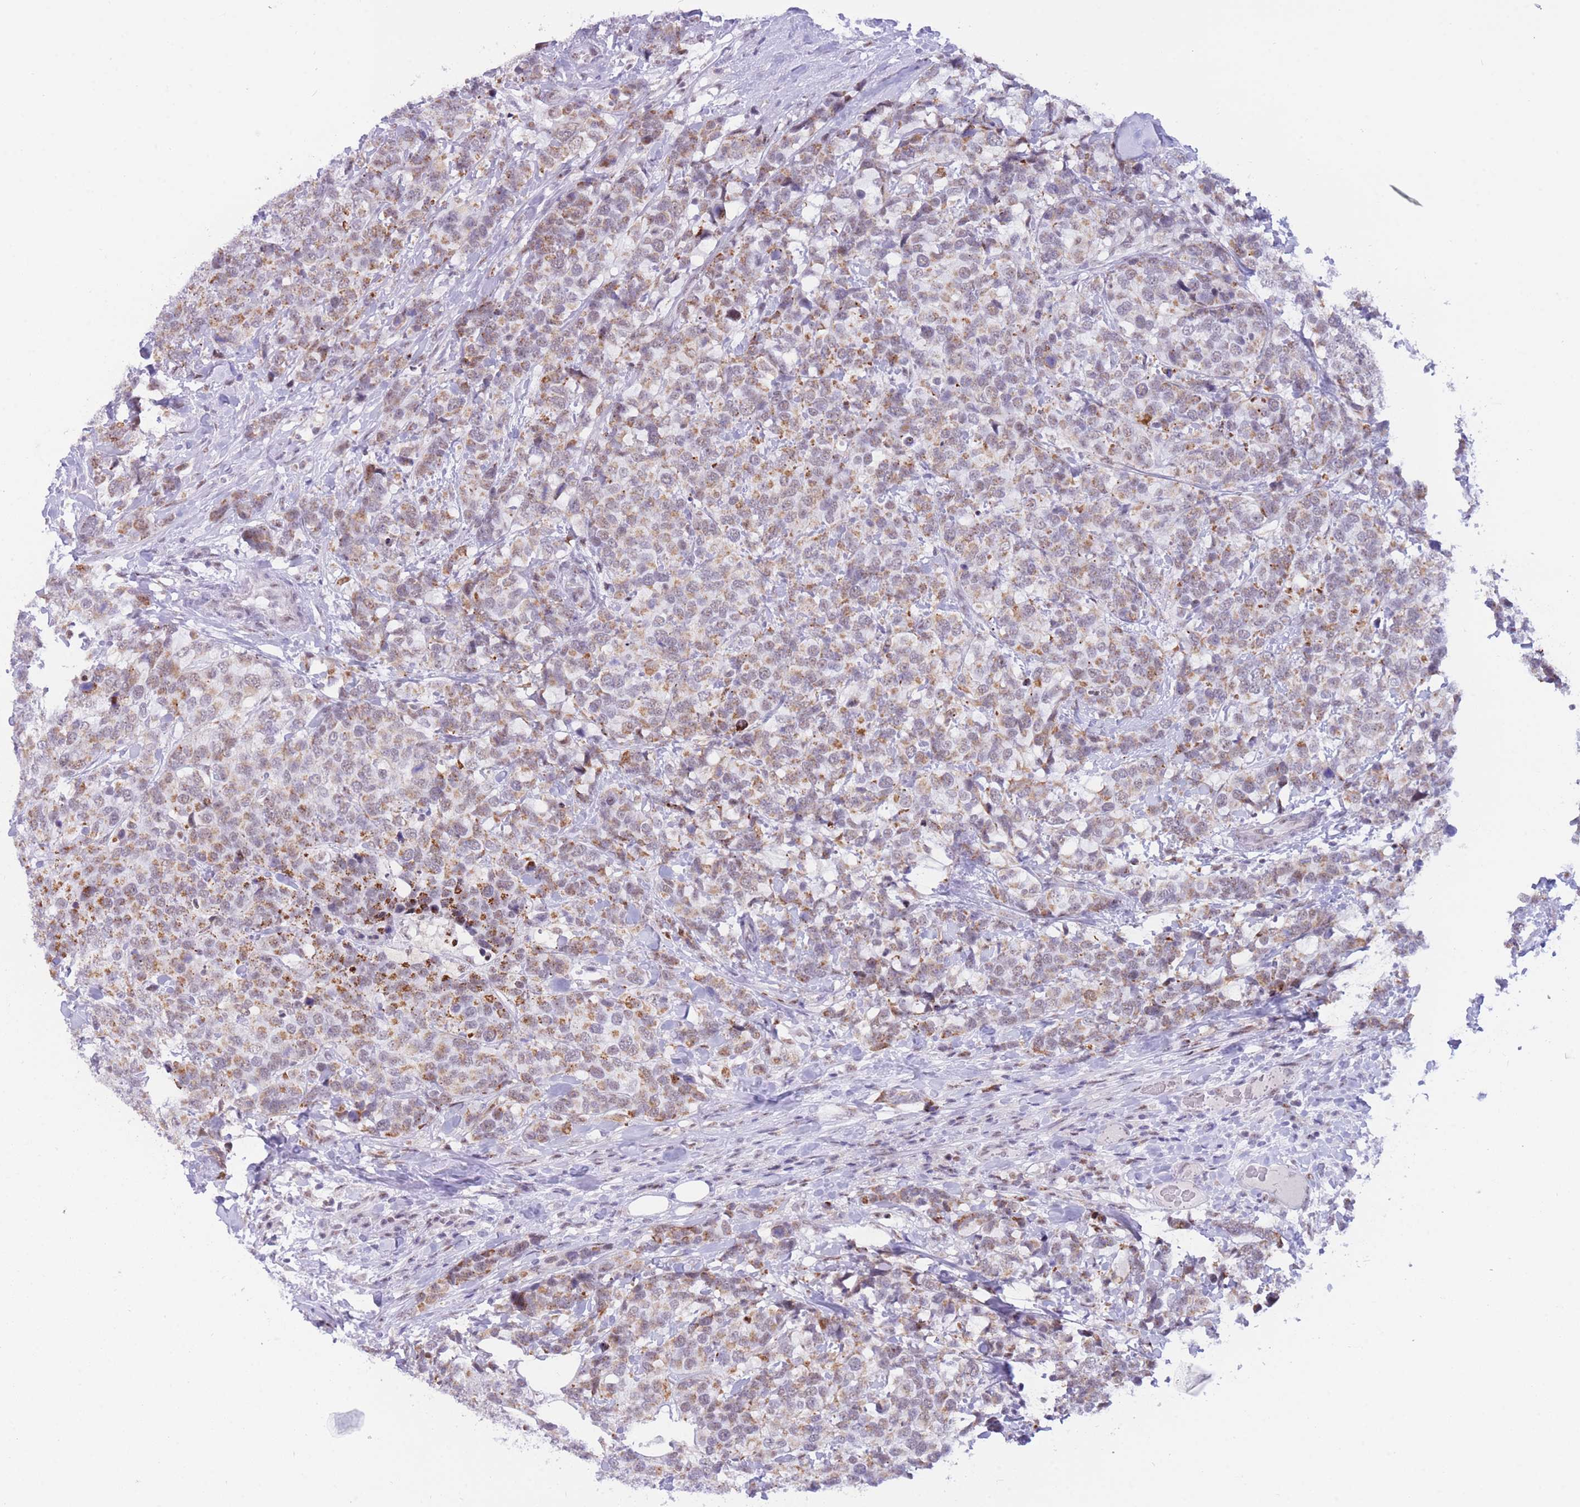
{"staining": {"intensity": "moderate", "quantity": "25%-75%", "location": "cytoplasmic/membranous,nuclear"}, "tissue": "breast cancer", "cell_type": "Tumor cells", "image_type": "cancer", "snomed": [{"axis": "morphology", "description": "Lobular carcinoma"}, {"axis": "topography", "description": "Breast"}], "caption": "Breast cancer stained for a protein (brown) displays moderate cytoplasmic/membranous and nuclear positive positivity in about 25%-75% of tumor cells.", "gene": "CYP2B6", "patient": {"sex": "female", "age": 59}}